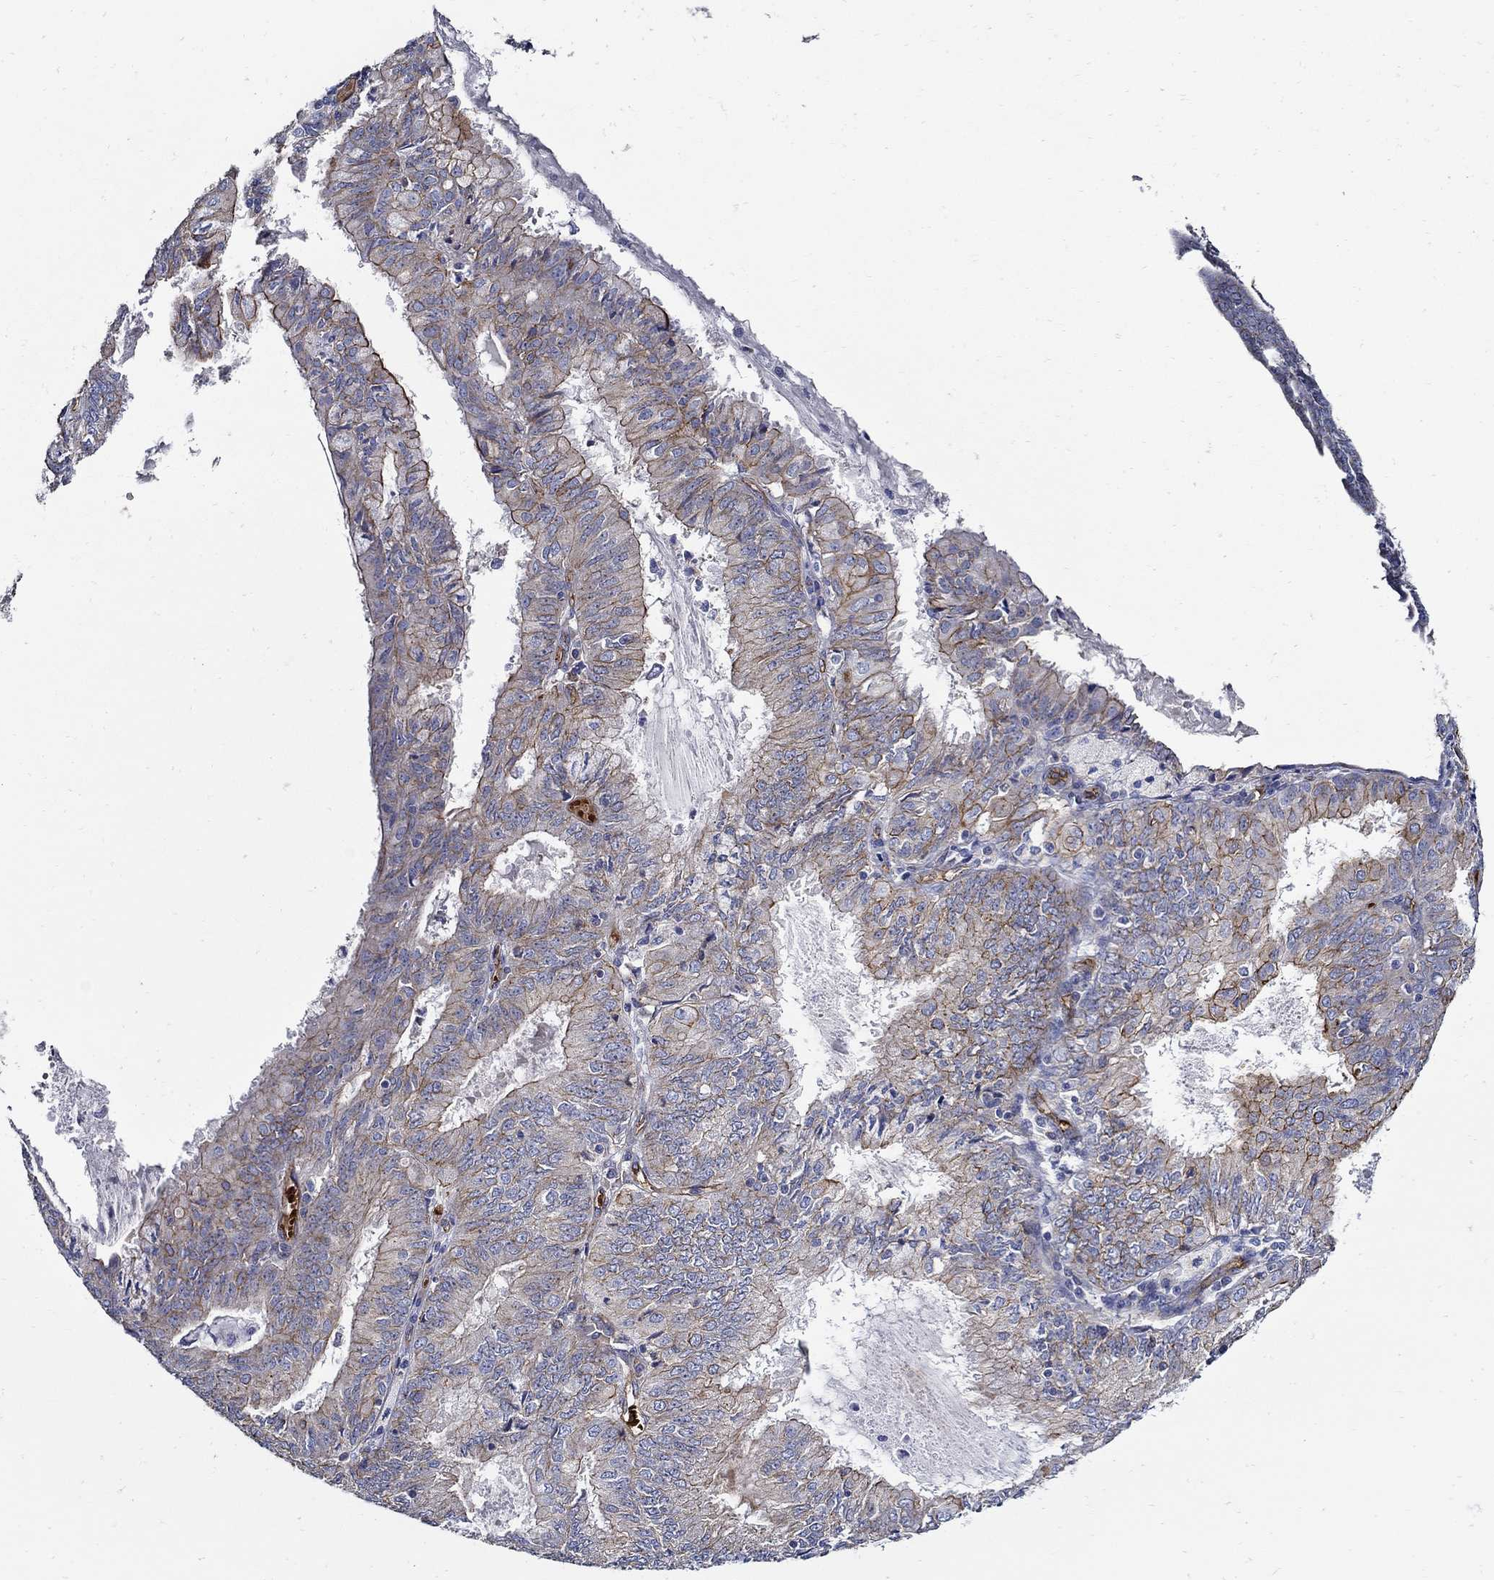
{"staining": {"intensity": "strong", "quantity": "<25%", "location": "cytoplasmic/membranous"}, "tissue": "endometrial cancer", "cell_type": "Tumor cells", "image_type": "cancer", "snomed": [{"axis": "morphology", "description": "Adenocarcinoma, NOS"}, {"axis": "topography", "description": "Endometrium"}], "caption": "Human endometrial cancer (adenocarcinoma) stained with a brown dye reveals strong cytoplasmic/membranous positive expression in approximately <25% of tumor cells.", "gene": "APBB3", "patient": {"sex": "female", "age": 57}}